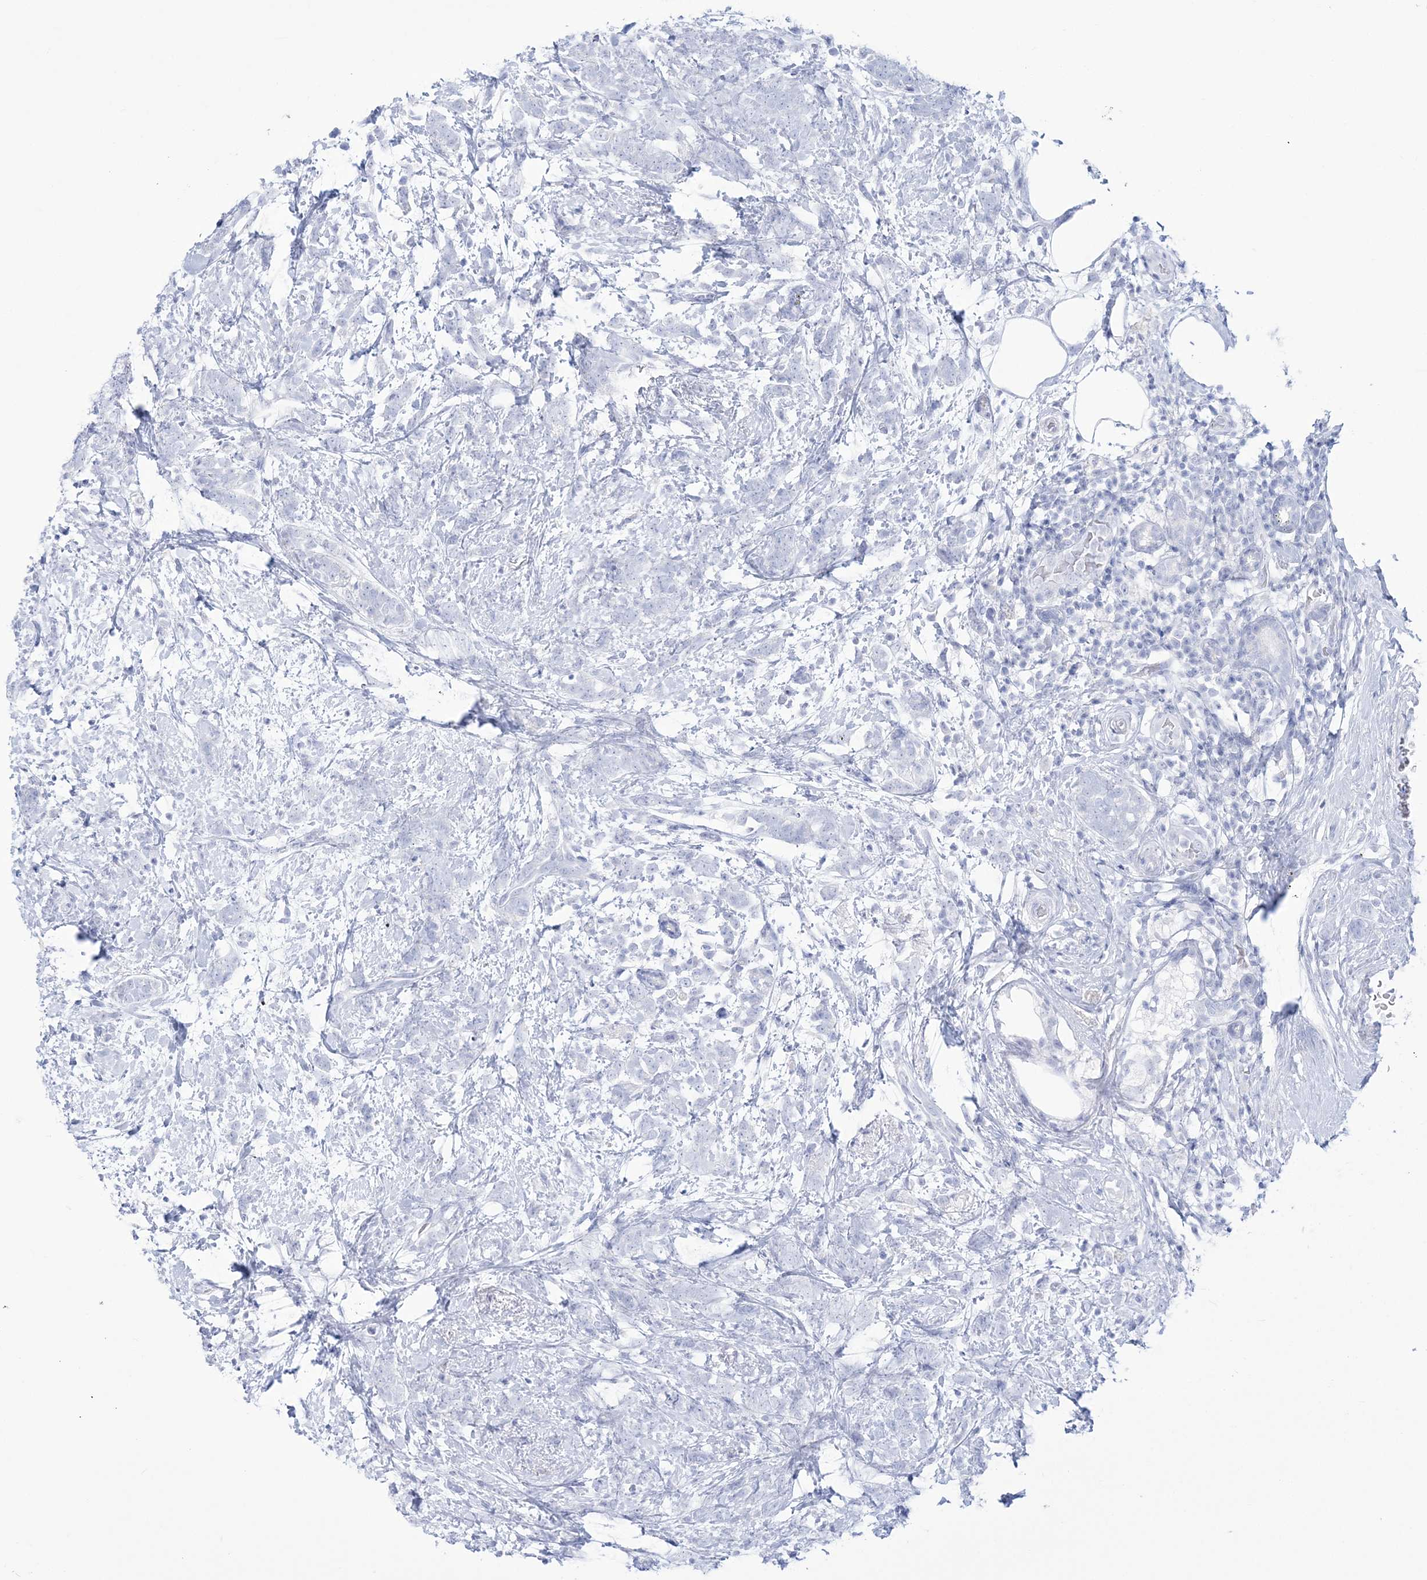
{"staining": {"intensity": "negative", "quantity": "none", "location": "none"}, "tissue": "breast cancer", "cell_type": "Tumor cells", "image_type": "cancer", "snomed": [{"axis": "morphology", "description": "Lobular carcinoma"}, {"axis": "topography", "description": "Breast"}], "caption": "There is no significant staining in tumor cells of breast cancer.", "gene": "RBP2", "patient": {"sex": "female", "age": 58}}